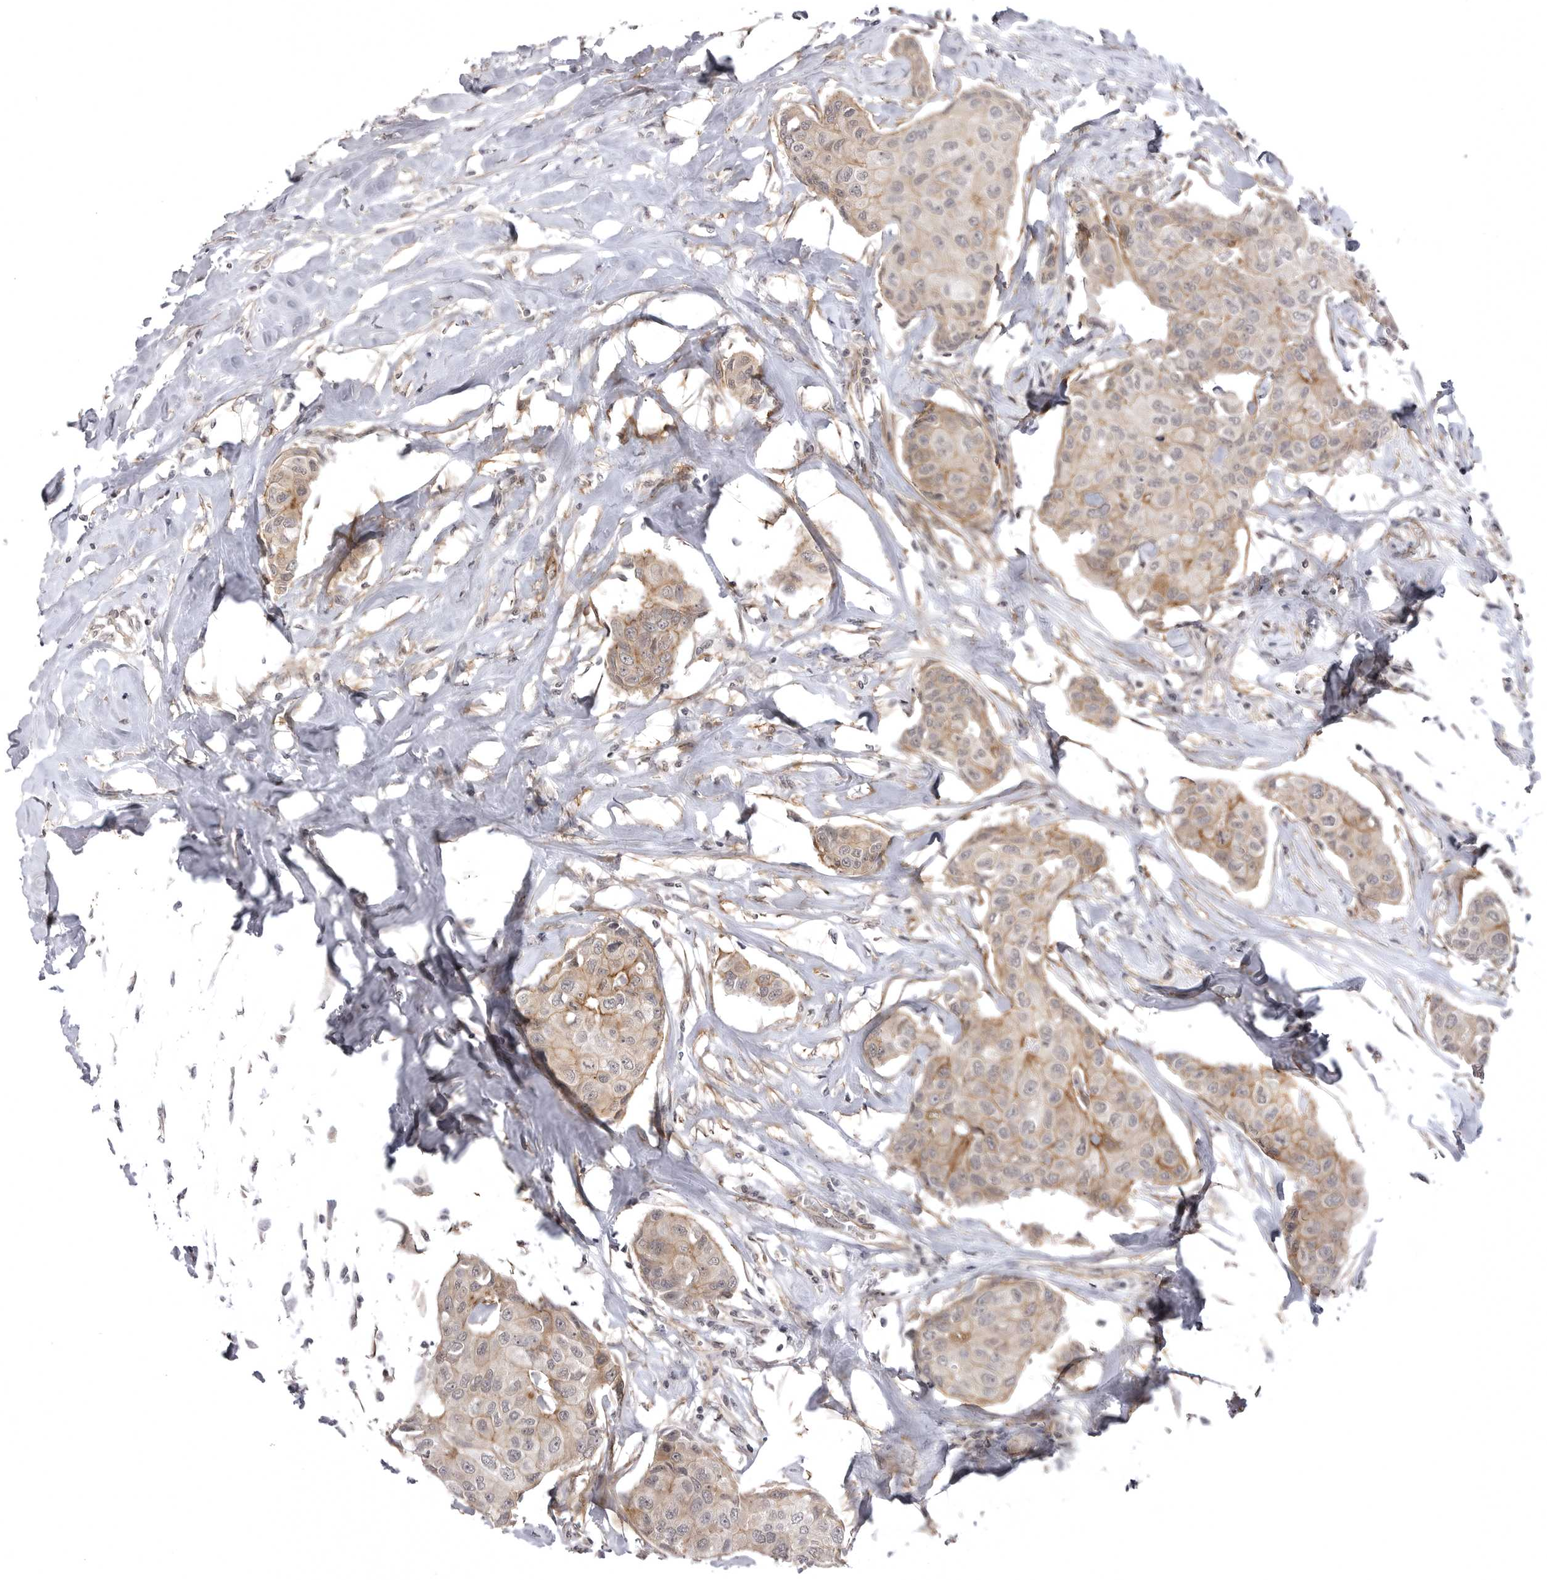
{"staining": {"intensity": "weak", "quantity": "25%-75%", "location": "cytoplasmic/membranous"}, "tissue": "breast cancer", "cell_type": "Tumor cells", "image_type": "cancer", "snomed": [{"axis": "morphology", "description": "Duct carcinoma"}, {"axis": "topography", "description": "Breast"}], "caption": "Protein staining shows weak cytoplasmic/membranous staining in approximately 25%-75% of tumor cells in breast cancer.", "gene": "SORBS1", "patient": {"sex": "female", "age": 80}}